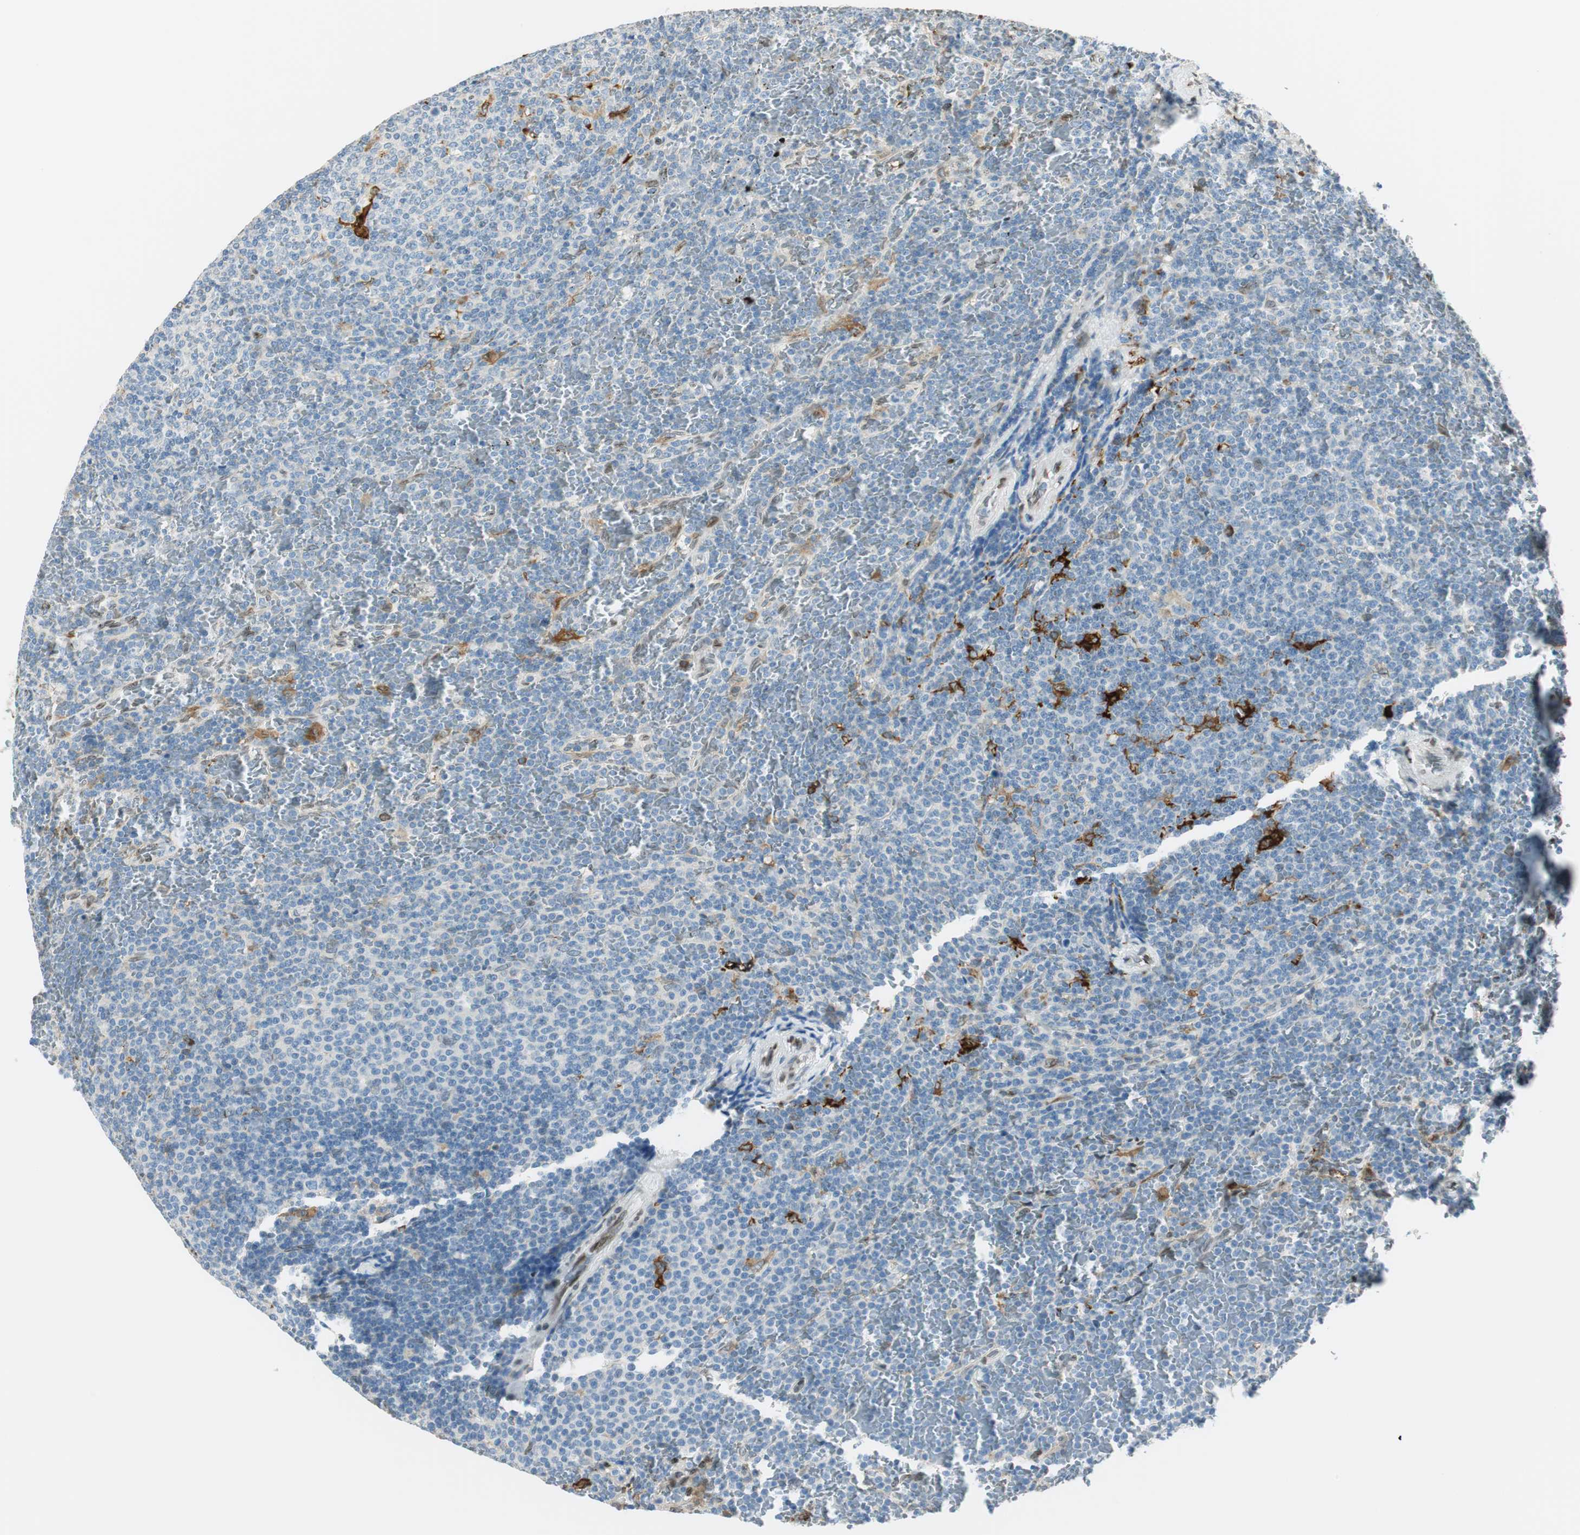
{"staining": {"intensity": "negative", "quantity": "none", "location": "none"}, "tissue": "lymphoma", "cell_type": "Tumor cells", "image_type": "cancer", "snomed": [{"axis": "morphology", "description": "Malignant lymphoma, non-Hodgkin's type, Low grade"}, {"axis": "topography", "description": "Spleen"}], "caption": "There is no significant positivity in tumor cells of low-grade malignant lymphoma, non-Hodgkin's type. (Immunohistochemistry (ihc), brightfield microscopy, high magnification).", "gene": "TMEM260", "patient": {"sex": "female", "age": 77}}